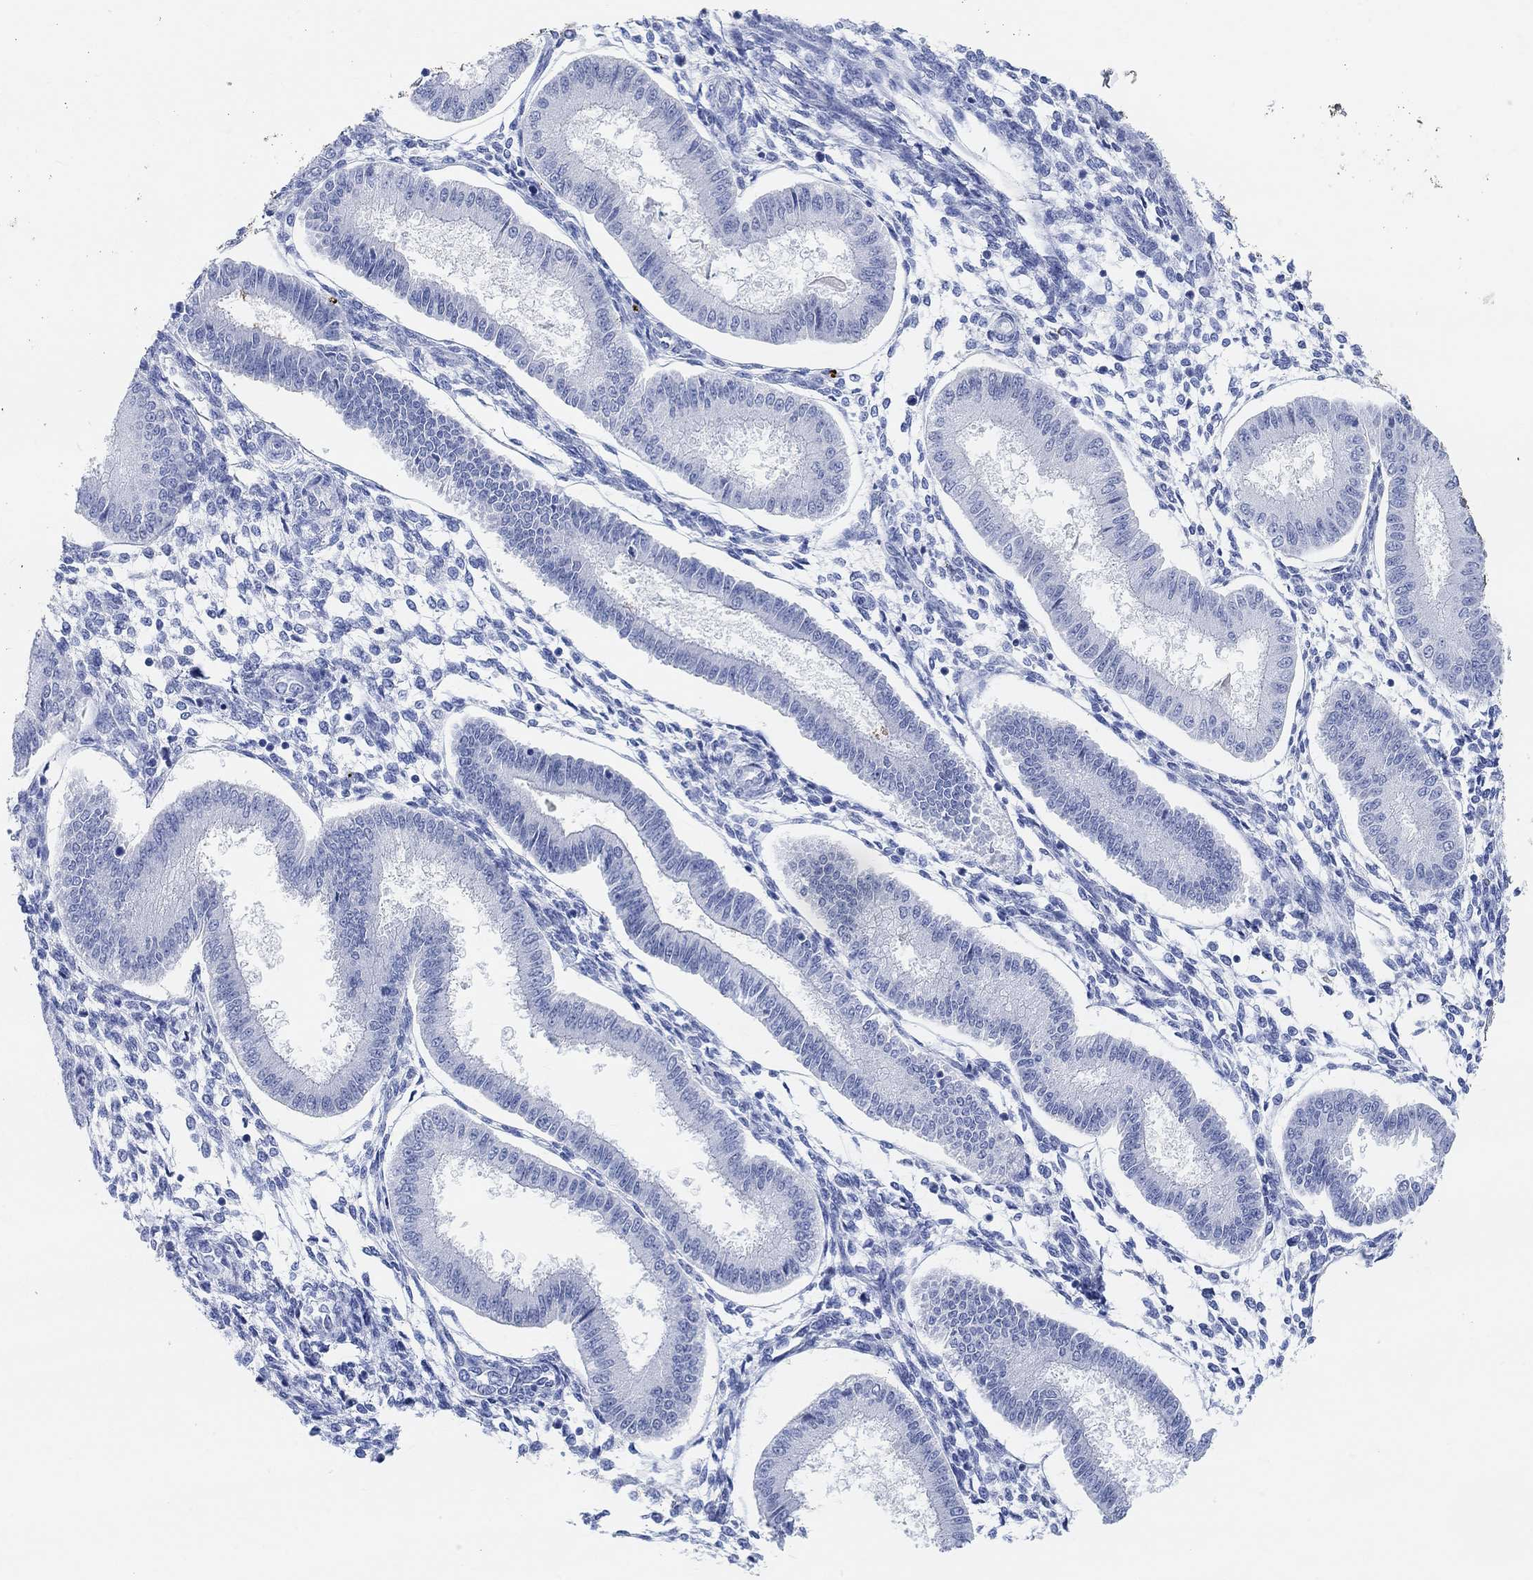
{"staining": {"intensity": "negative", "quantity": "none", "location": "none"}, "tissue": "endometrium", "cell_type": "Cells in endometrial stroma", "image_type": "normal", "snomed": [{"axis": "morphology", "description": "Normal tissue, NOS"}, {"axis": "topography", "description": "Endometrium"}], "caption": "Immunohistochemical staining of benign human endometrium demonstrates no significant expression in cells in endometrial stroma. (DAB immunohistochemistry with hematoxylin counter stain).", "gene": "ENO4", "patient": {"sex": "female", "age": 43}}